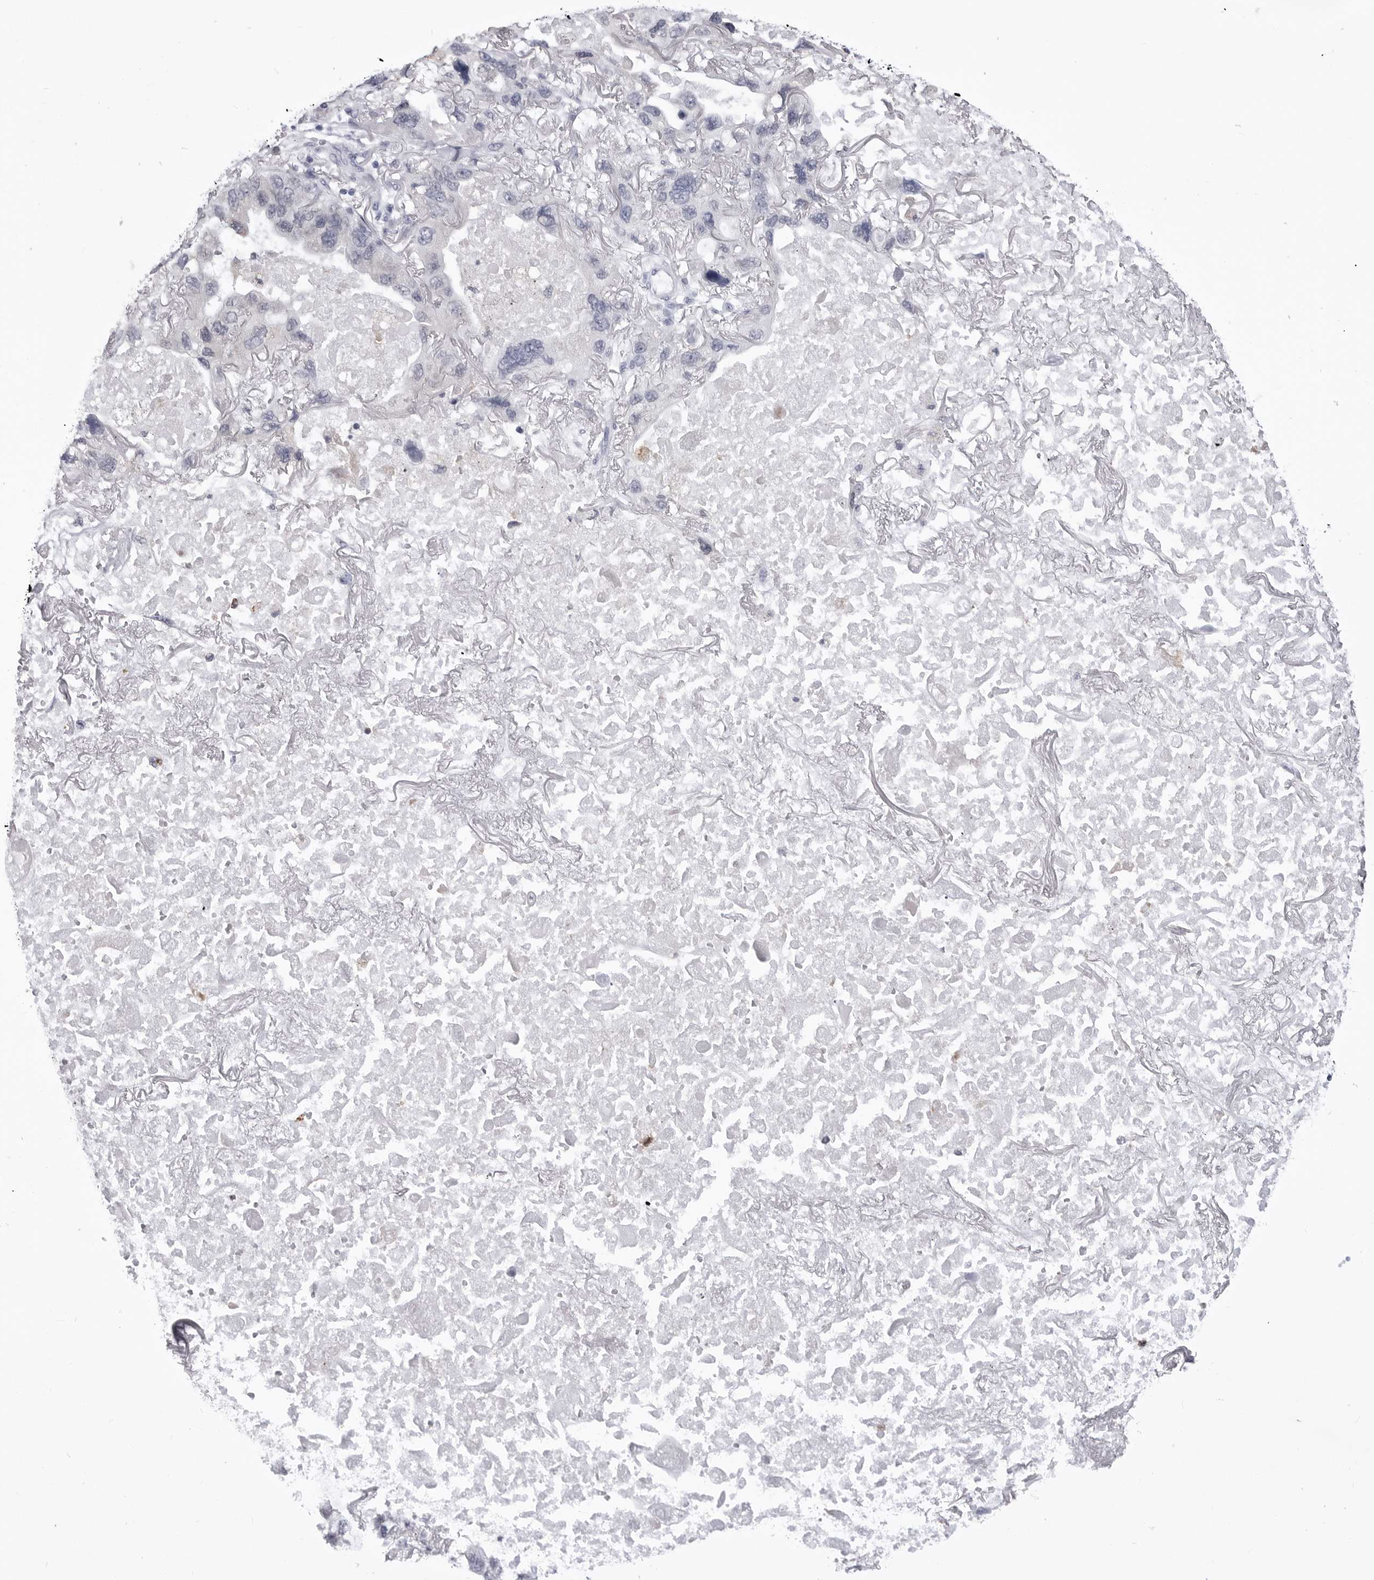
{"staining": {"intensity": "negative", "quantity": "none", "location": "none"}, "tissue": "lung cancer", "cell_type": "Tumor cells", "image_type": "cancer", "snomed": [{"axis": "morphology", "description": "Squamous cell carcinoma, NOS"}, {"axis": "topography", "description": "Lung"}], "caption": "The micrograph reveals no significant expression in tumor cells of lung cancer (squamous cell carcinoma).", "gene": "STAP2", "patient": {"sex": "female", "age": 73}}